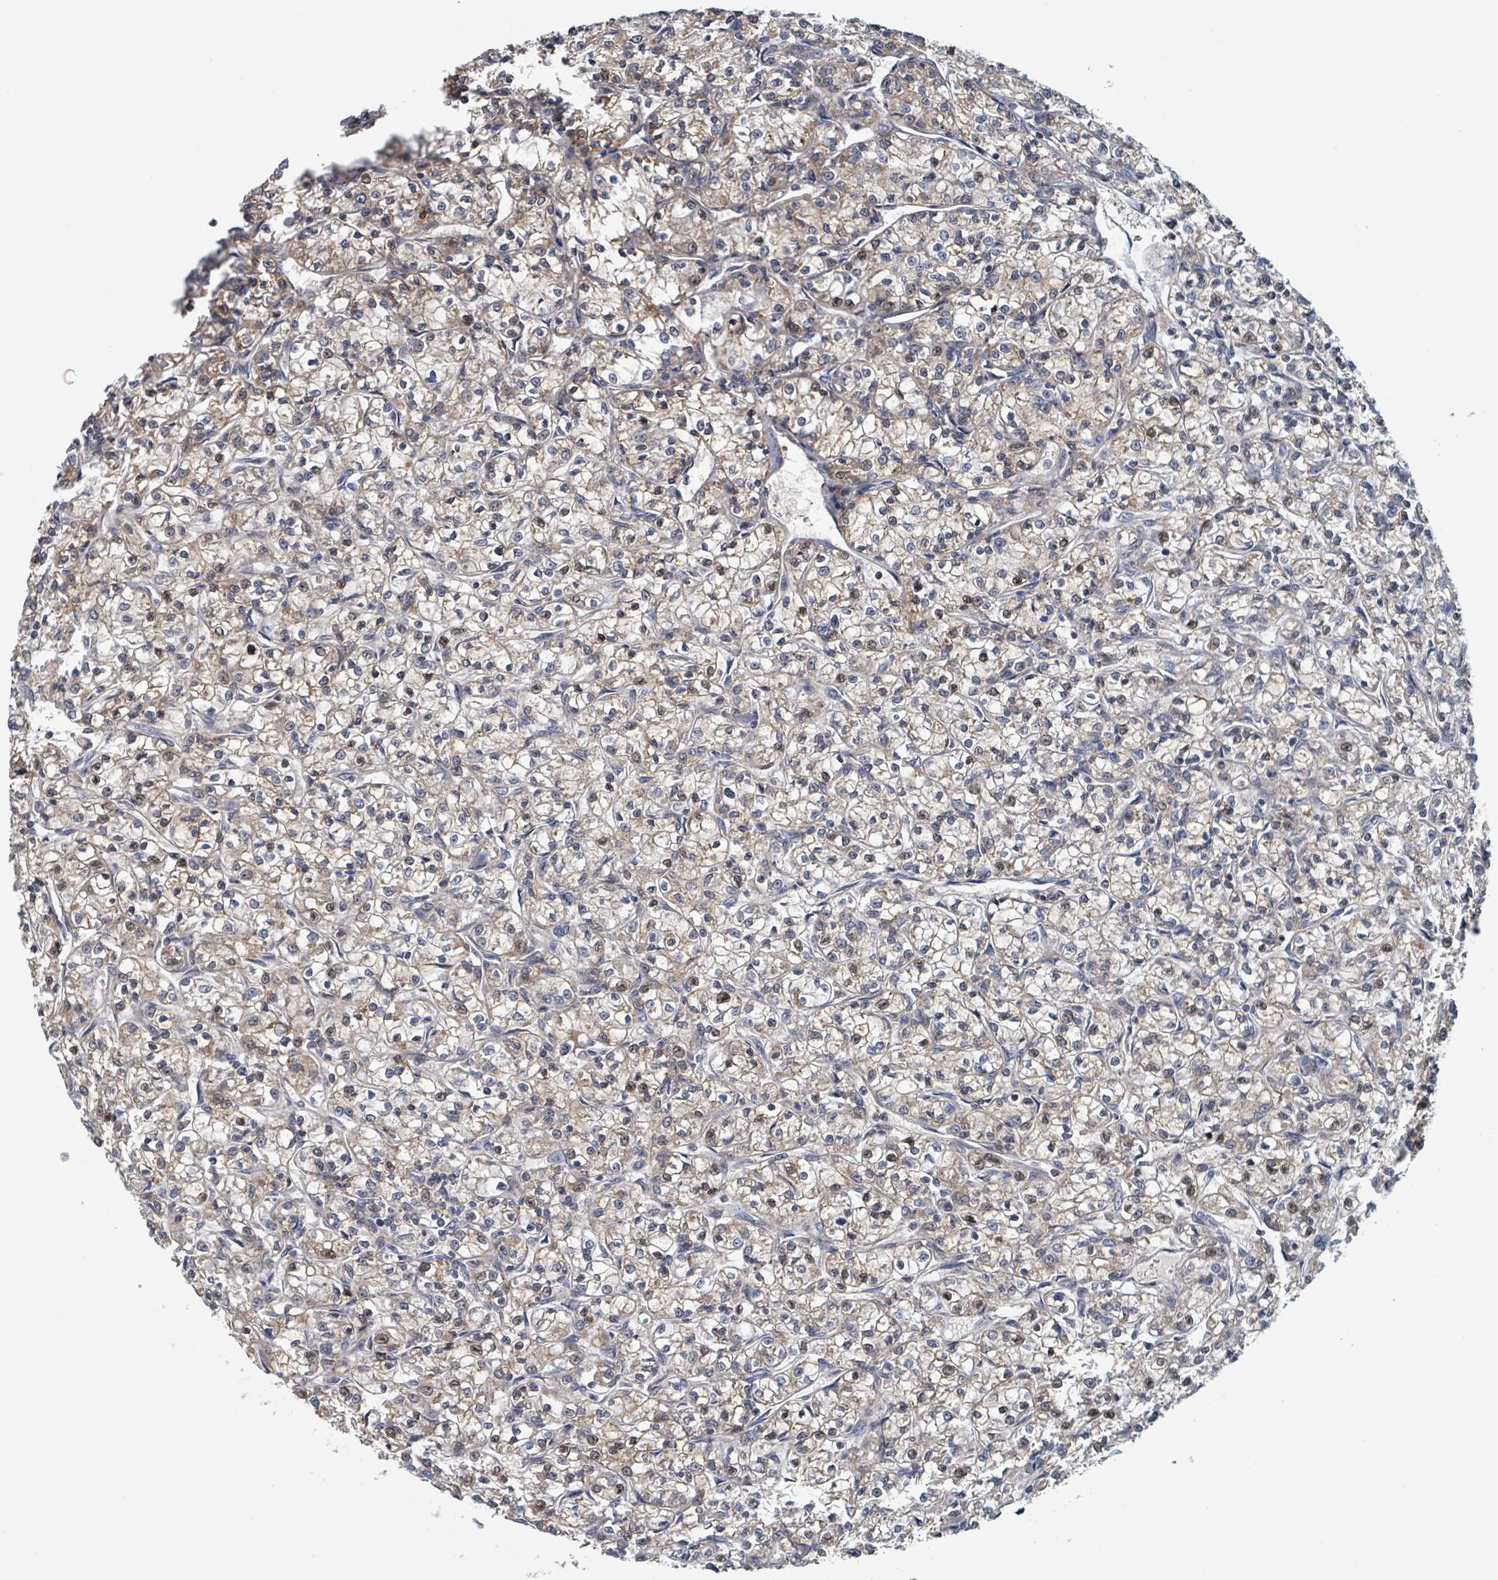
{"staining": {"intensity": "moderate", "quantity": "25%-75%", "location": "cytoplasmic/membranous,nuclear"}, "tissue": "renal cancer", "cell_type": "Tumor cells", "image_type": "cancer", "snomed": [{"axis": "morphology", "description": "Adenocarcinoma, NOS"}, {"axis": "topography", "description": "Kidney"}], "caption": "Immunohistochemistry (IHC) micrograph of neoplastic tissue: renal cancer stained using IHC shows medium levels of moderate protein expression localized specifically in the cytoplasmic/membranous and nuclear of tumor cells, appearing as a cytoplasmic/membranous and nuclear brown color.", "gene": "HIVEP1", "patient": {"sex": "female", "age": 59}}